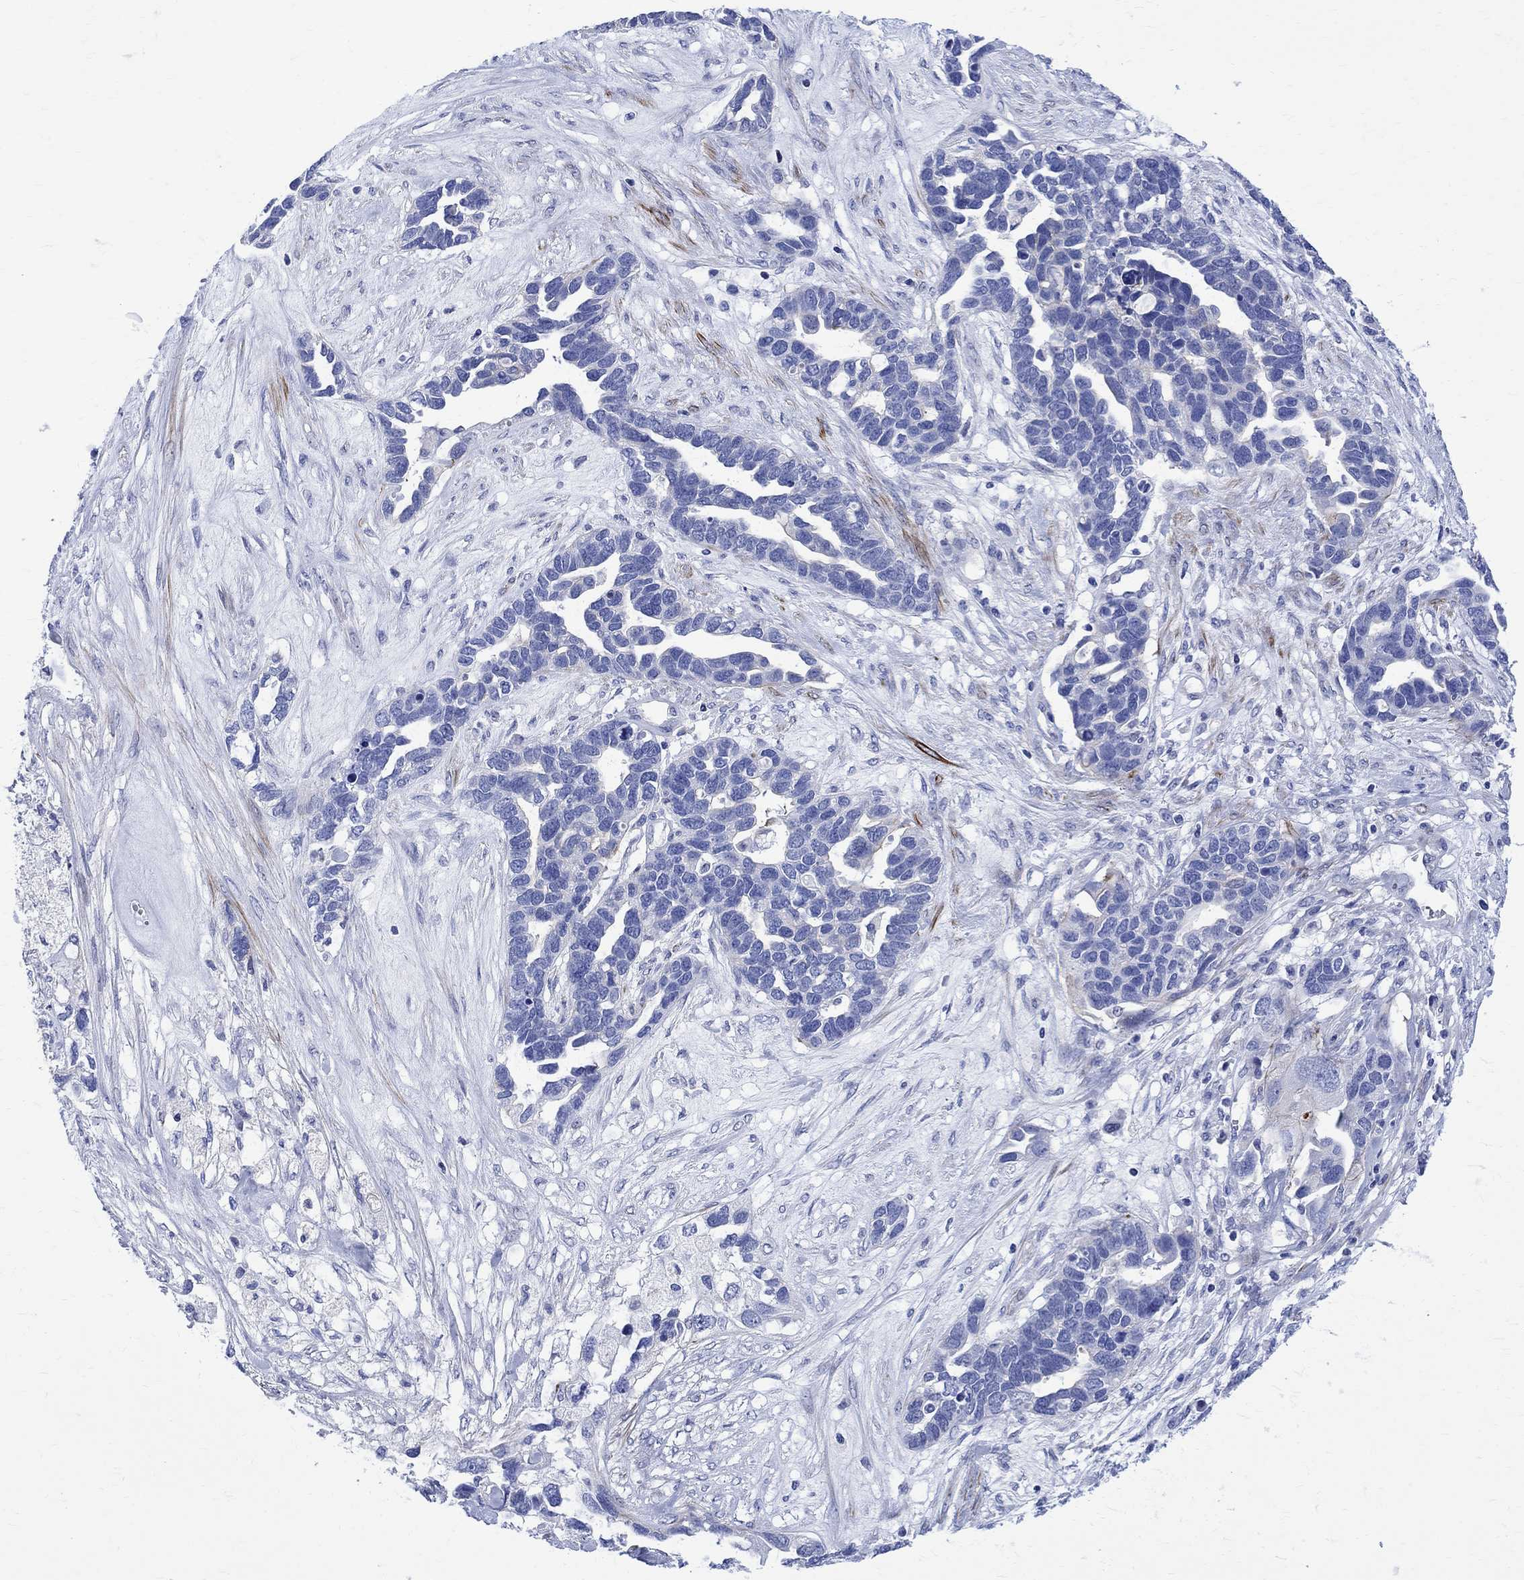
{"staining": {"intensity": "negative", "quantity": "none", "location": "none"}, "tissue": "ovarian cancer", "cell_type": "Tumor cells", "image_type": "cancer", "snomed": [{"axis": "morphology", "description": "Cystadenocarcinoma, serous, NOS"}, {"axis": "topography", "description": "Ovary"}], "caption": "Serous cystadenocarcinoma (ovarian) stained for a protein using immunohistochemistry displays no positivity tumor cells.", "gene": "PARVB", "patient": {"sex": "female", "age": 54}}